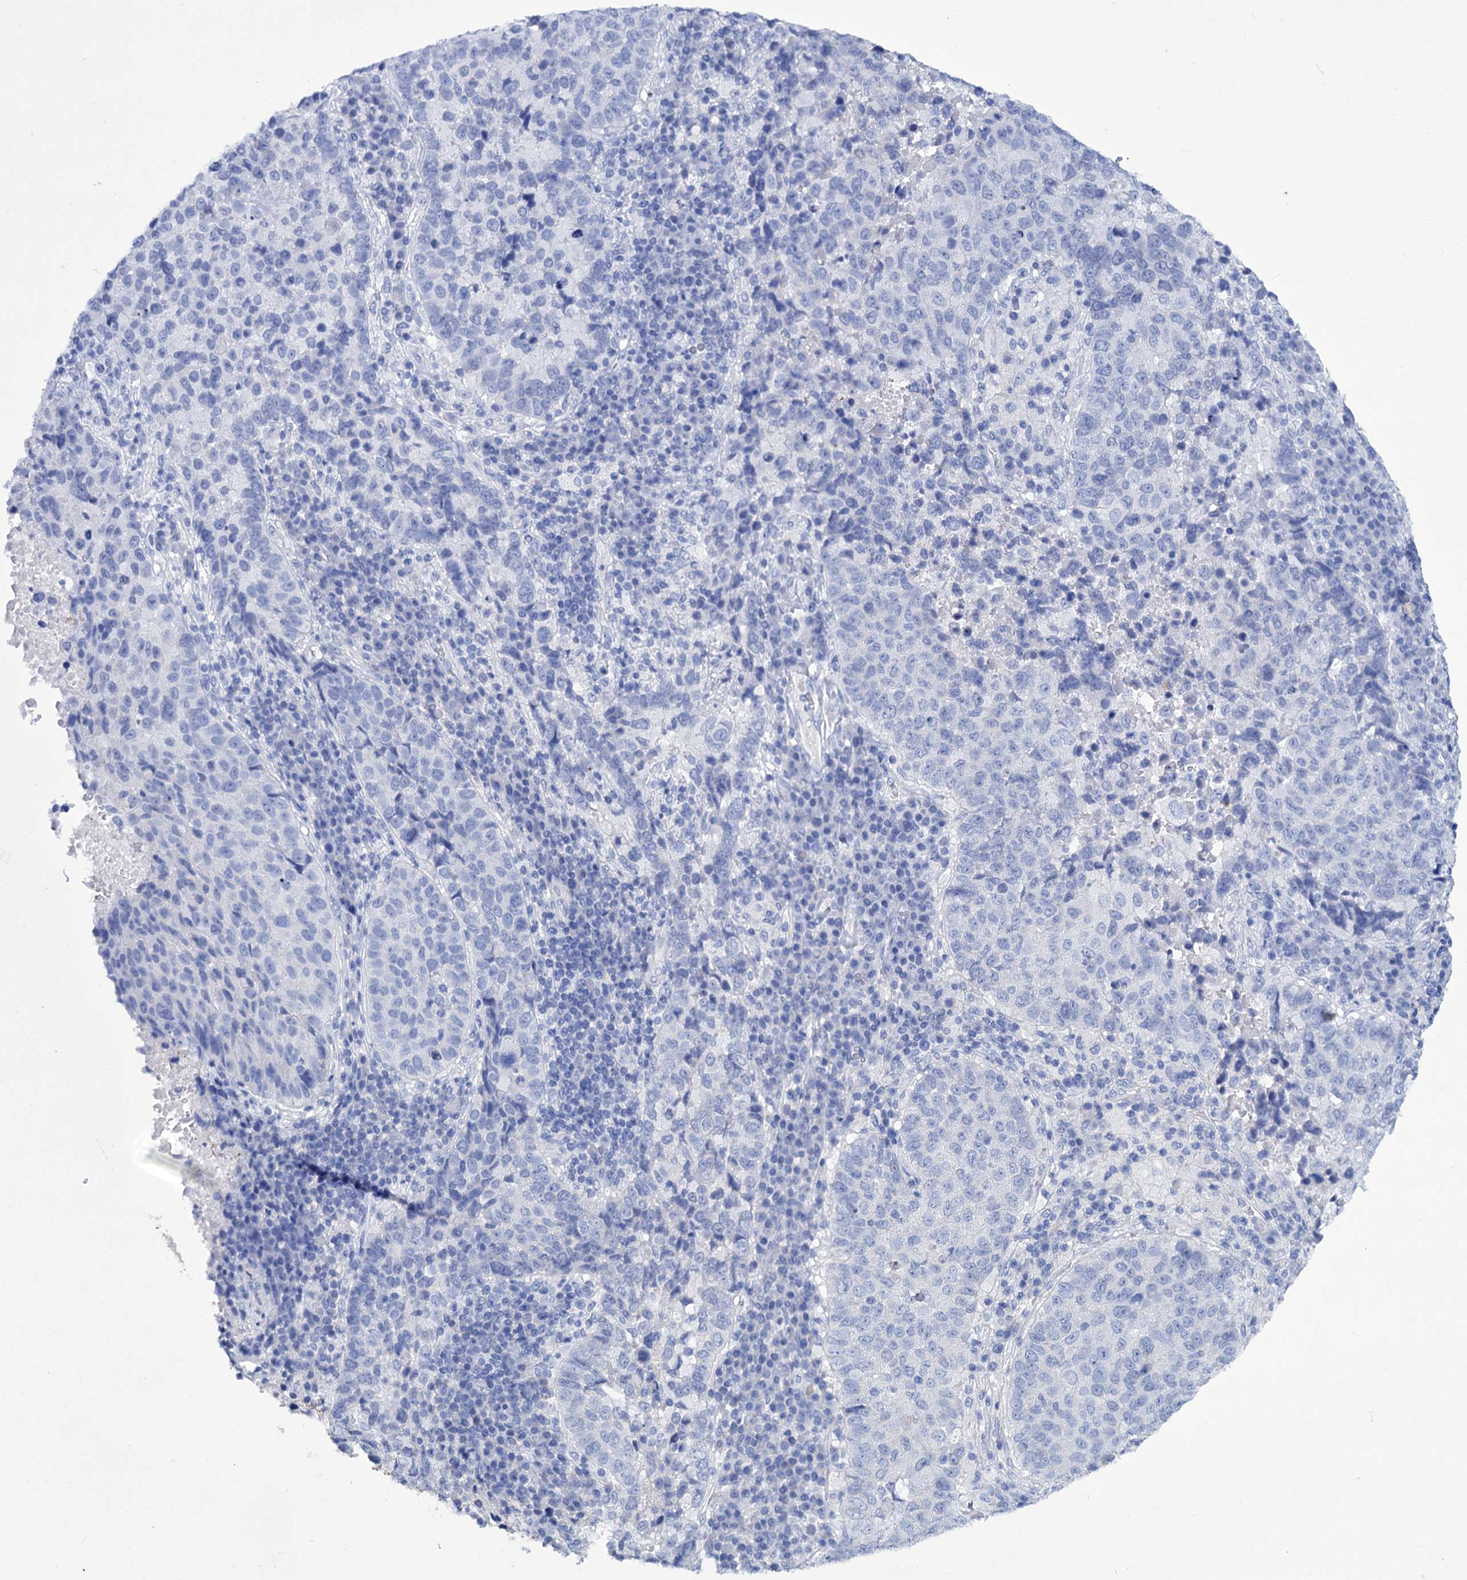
{"staining": {"intensity": "negative", "quantity": "none", "location": "none"}, "tissue": "lung cancer", "cell_type": "Tumor cells", "image_type": "cancer", "snomed": [{"axis": "morphology", "description": "Squamous cell carcinoma, NOS"}, {"axis": "topography", "description": "Lung"}], "caption": "Immunohistochemistry histopathology image of human lung squamous cell carcinoma stained for a protein (brown), which demonstrates no staining in tumor cells. The staining was performed using DAB to visualize the protein expression in brown, while the nuclei were stained in blue with hematoxylin (Magnification: 20x).", "gene": "AXL", "patient": {"sex": "male", "age": 73}}